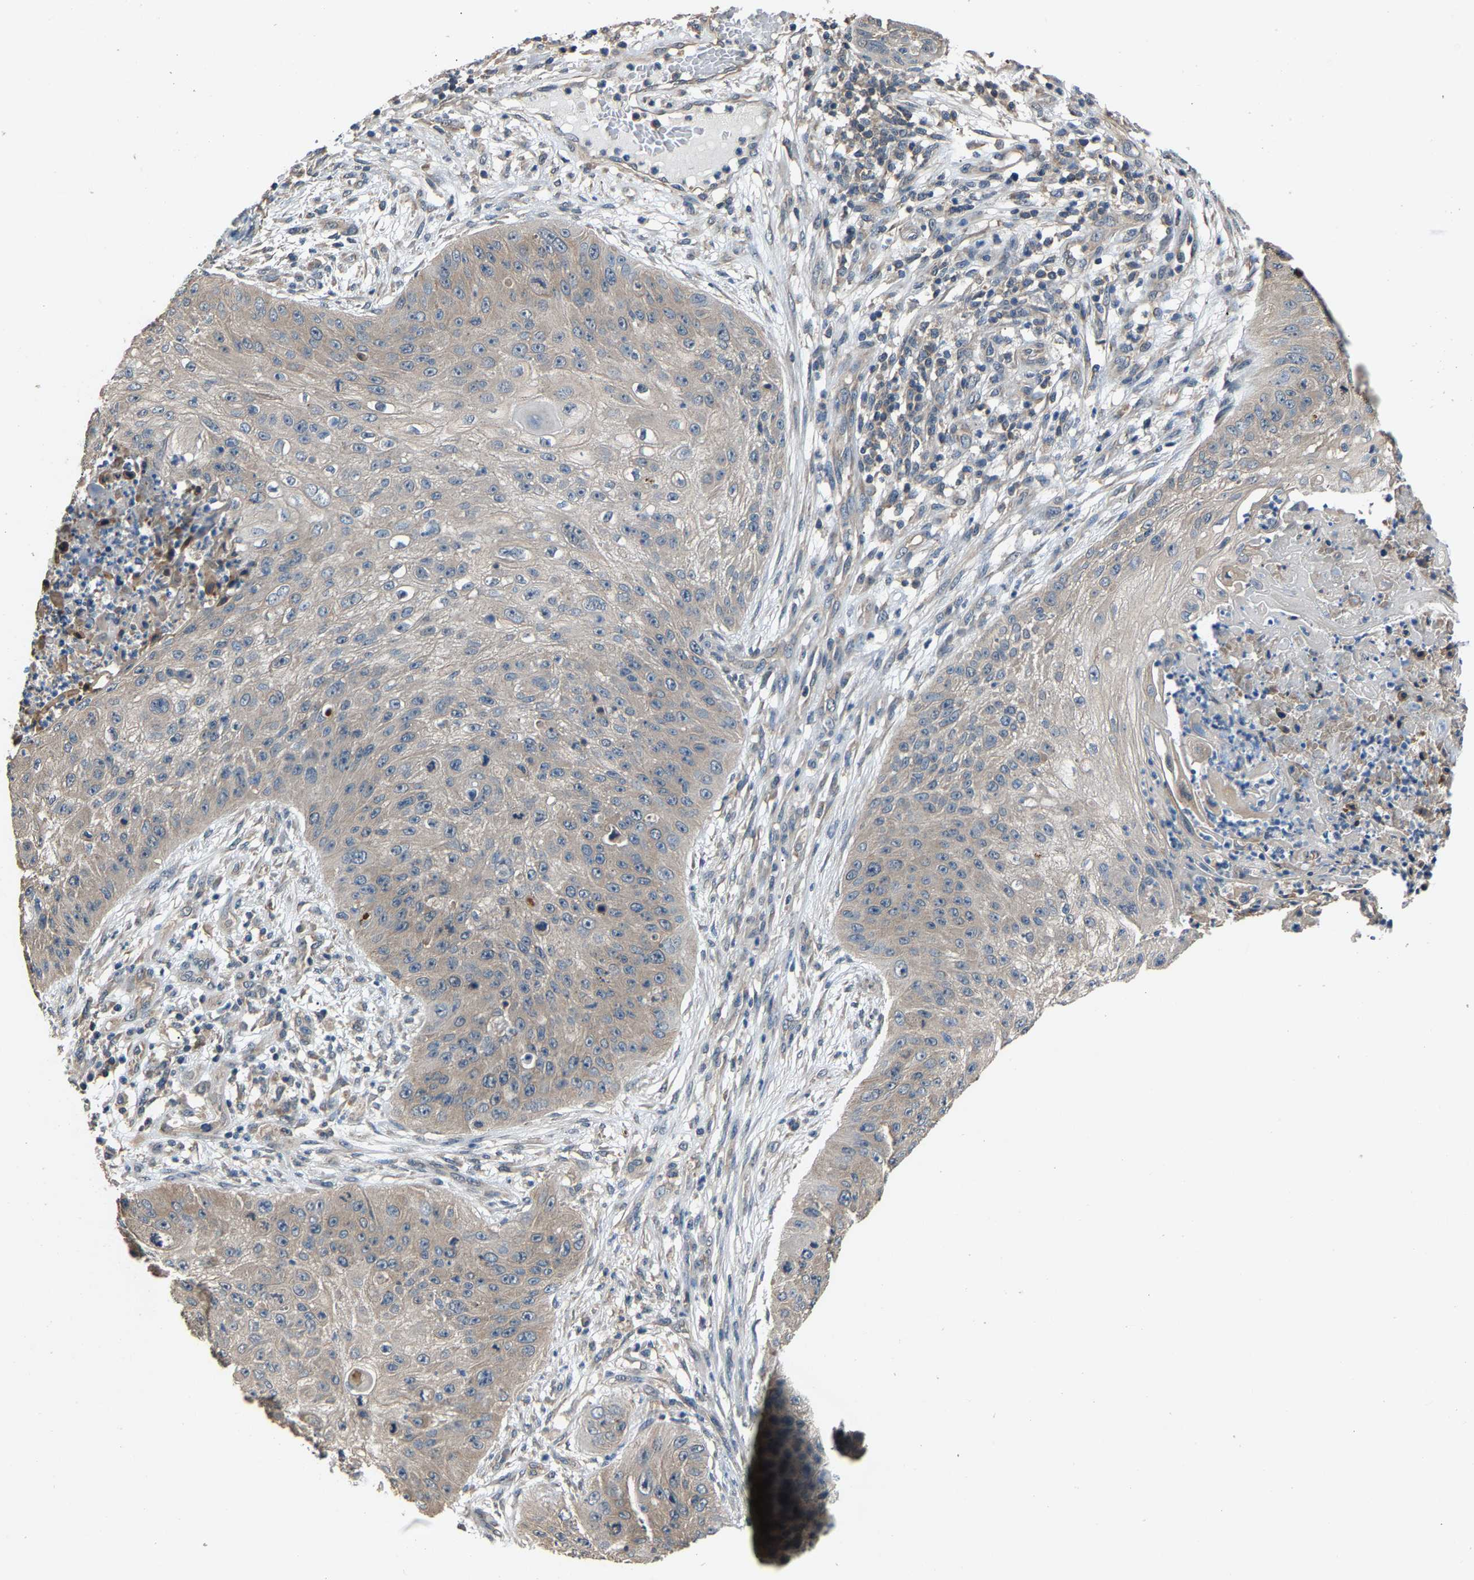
{"staining": {"intensity": "weak", "quantity": "<25%", "location": "cytoplasmic/membranous"}, "tissue": "skin cancer", "cell_type": "Tumor cells", "image_type": "cancer", "snomed": [{"axis": "morphology", "description": "Squamous cell carcinoma, NOS"}, {"axis": "topography", "description": "Skin"}], "caption": "Micrograph shows no protein expression in tumor cells of squamous cell carcinoma (skin) tissue.", "gene": "ABCC9", "patient": {"sex": "female", "age": 80}}